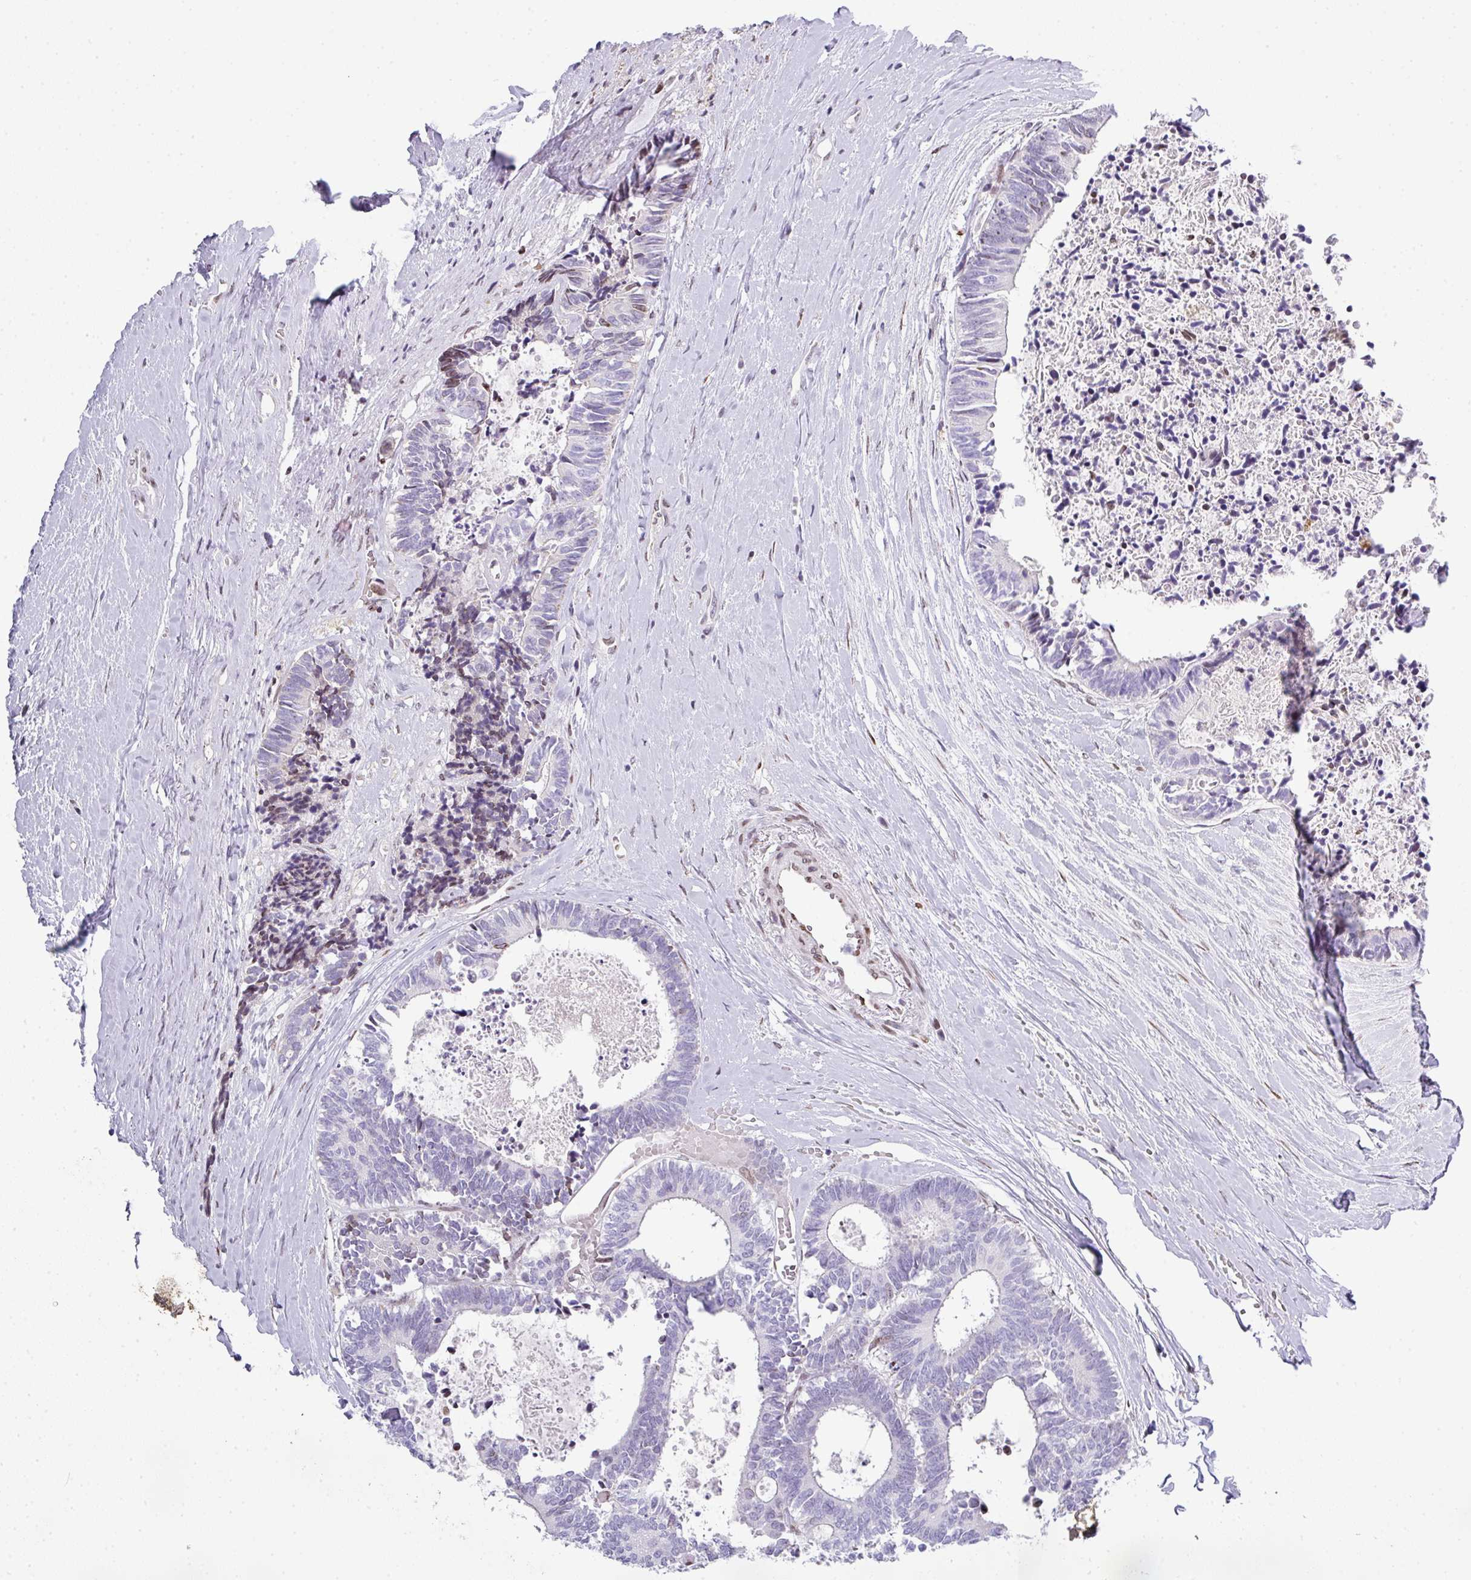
{"staining": {"intensity": "weak", "quantity": "<25%", "location": "nuclear"}, "tissue": "colorectal cancer", "cell_type": "Tumor cells", "image_type": "cancer", "snomed": [{"axis": "morphology", "description": "Adenocarcinoma, NOS"}, {"axis": "topography", "description": "Colon"}, {"axis": "topography", "description": "Rectum"}], "caption": "Tumor cells show no significant positivity in colorectal cancer.", "gene": "PLK1", "patient": {"sex": "male", "age": 57}}